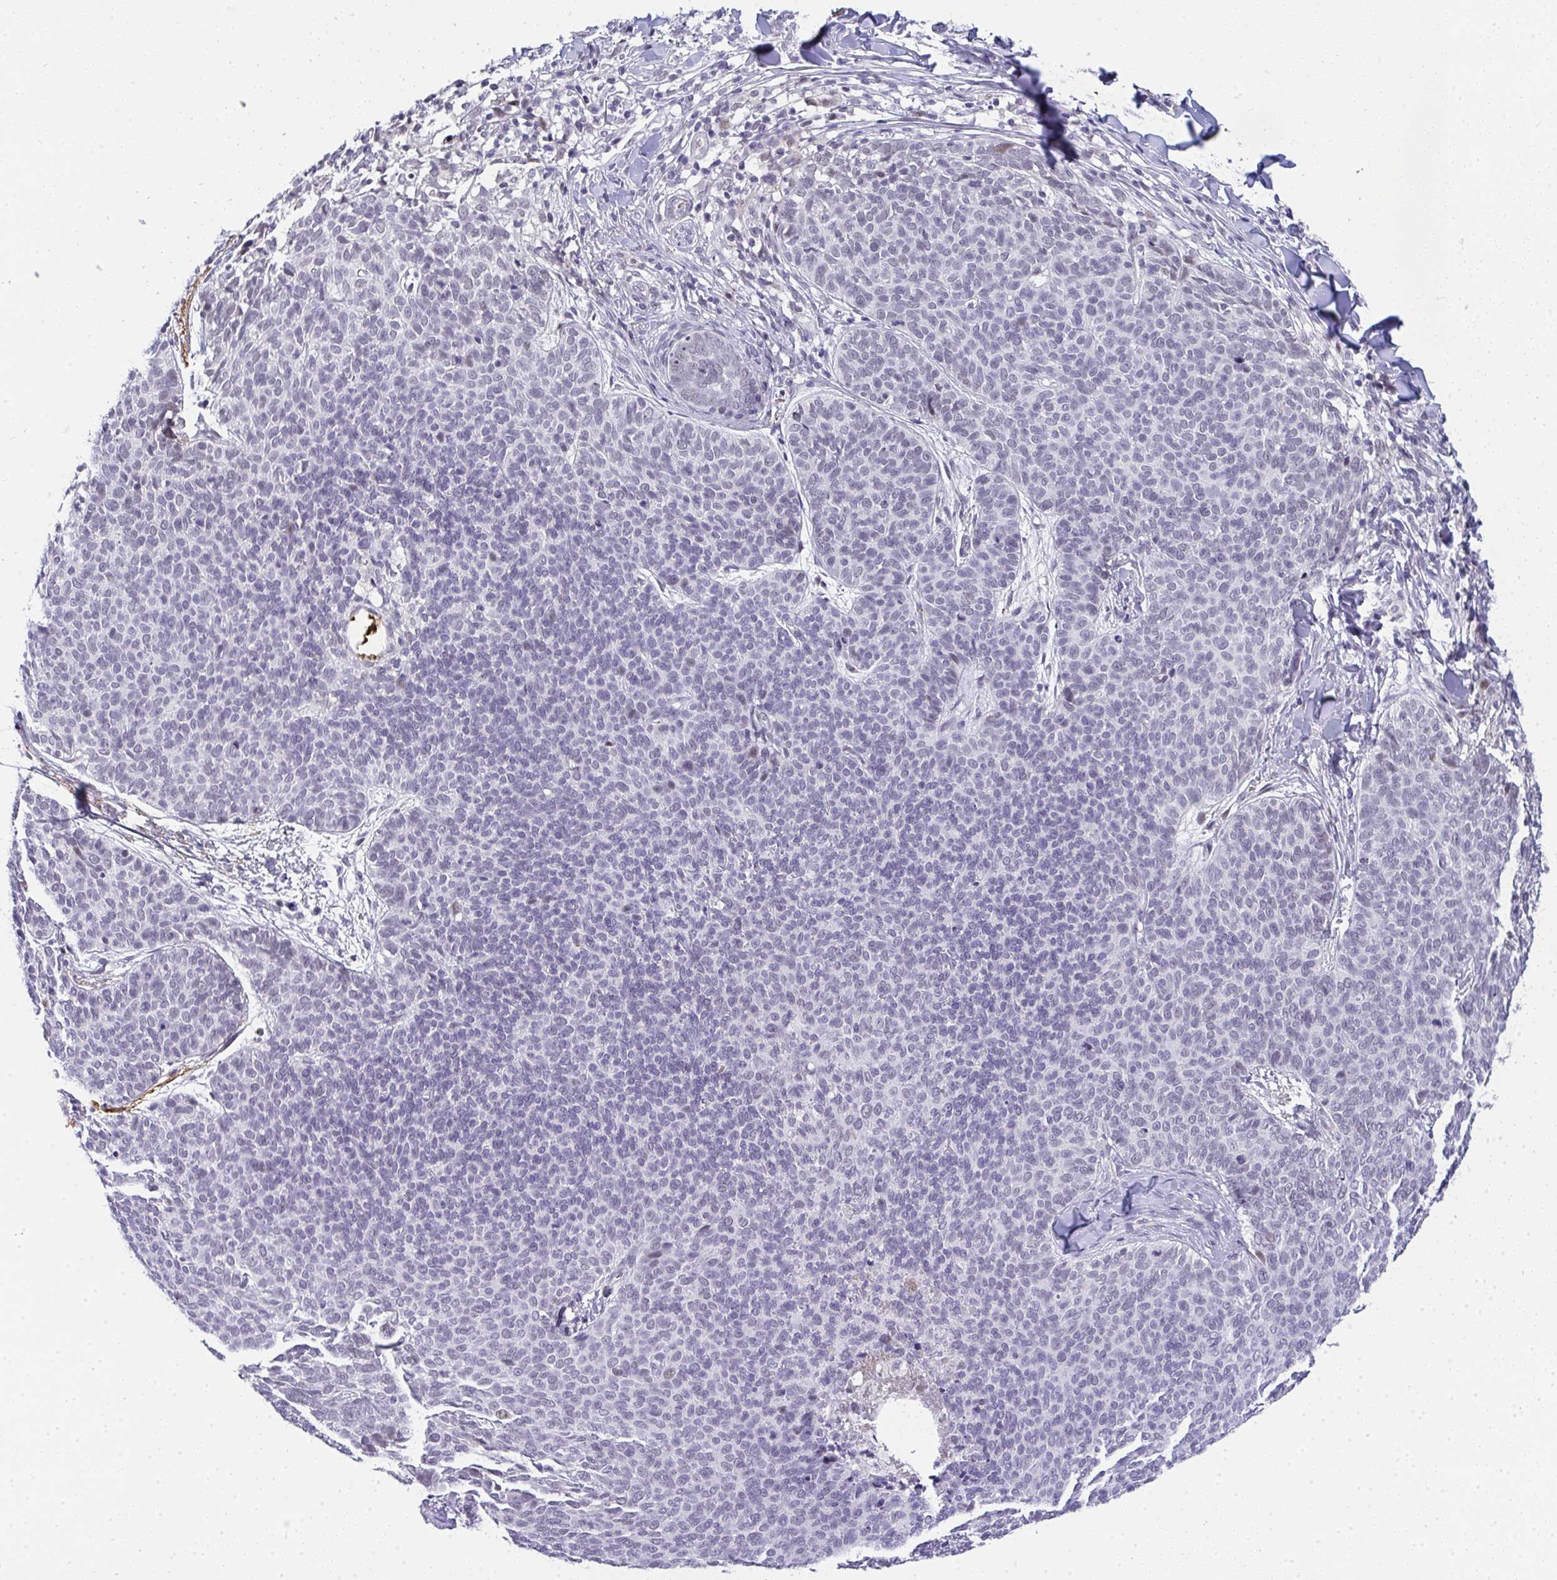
{"staining": {"intensity": "negative", "quantity": "none", "location": "none"}, "tissue": "skin cancer", "cell_type": "Tumor cells", "image_type": "cancer", "snomed": [{"axis": "morphology", "description": "Basal cell carcinoma"}, {"axis": "topography", "description": "Skin"}, {"axis": "topography", "description": "Skin of face"}], "caption": "This is a image of immunohistochemistry (IHC) staining of skin cancer, which shows no expression in tumor cells. (DAB immunohistochemistry (IHC) visualized using brightfield microscopy, high magnification).", "gene": "TNMD", "patient": {"sex": "male", "age": 56}}